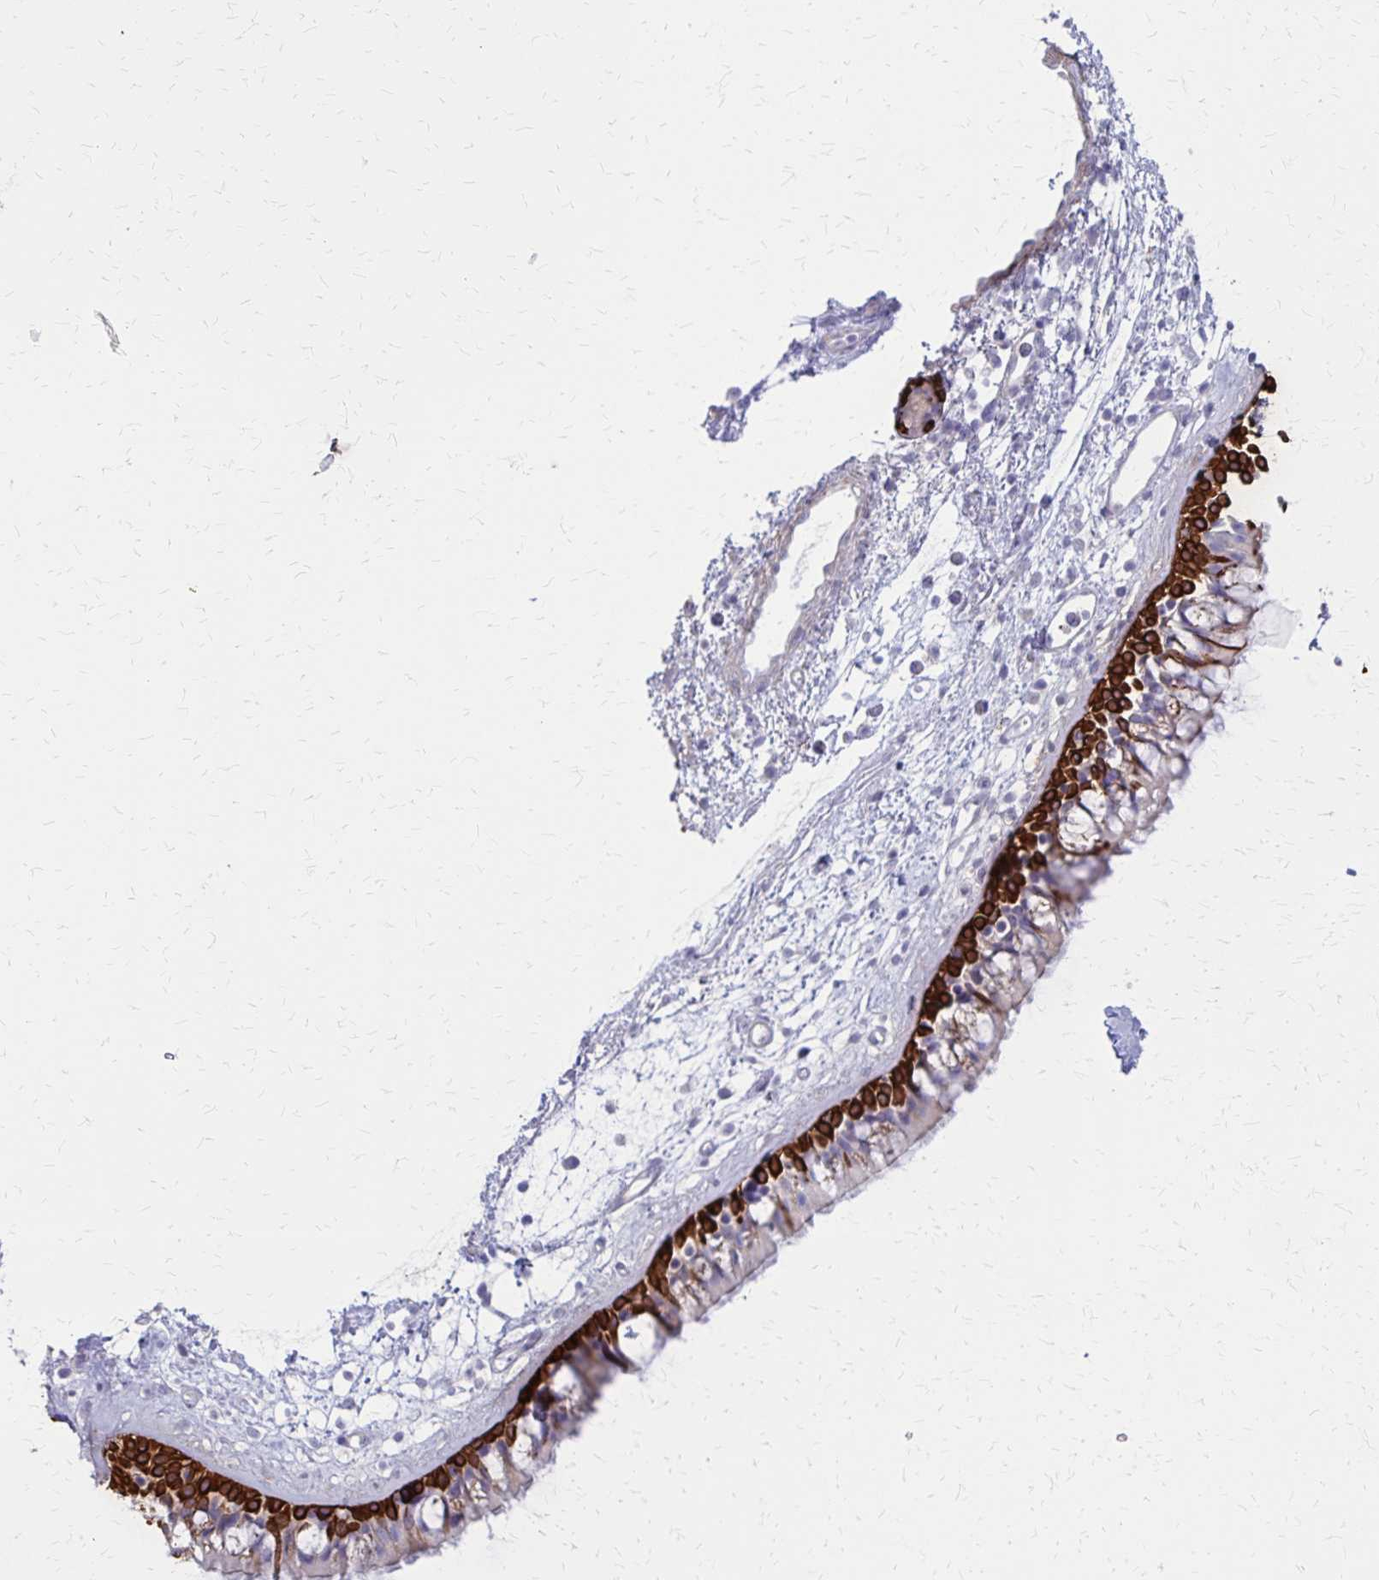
{"staining": {"intensity": "strong", "quantity": ">75%", "location": "cytoplasmic/membranous"}, "tissue": "nasopharynx", "cell_type": "Respiratory epithelial cells", "image_type": "normal", "snomed": [{"axis": "morphology", "description": "Normal tissue, NOS"}, {"axis": "topography", "description": "Nasopharynx"}], "caption": "DAB (3,3'-diaminobenzidine) immunohistochemical staining of unremarkable human nasopharynx exhibits strong cytoplasmic/membranous protein staining in about >75% of respiratory epithelial cells.", "gene": "GLYATL2", "patient": {"sex": "female", "age": 70}}